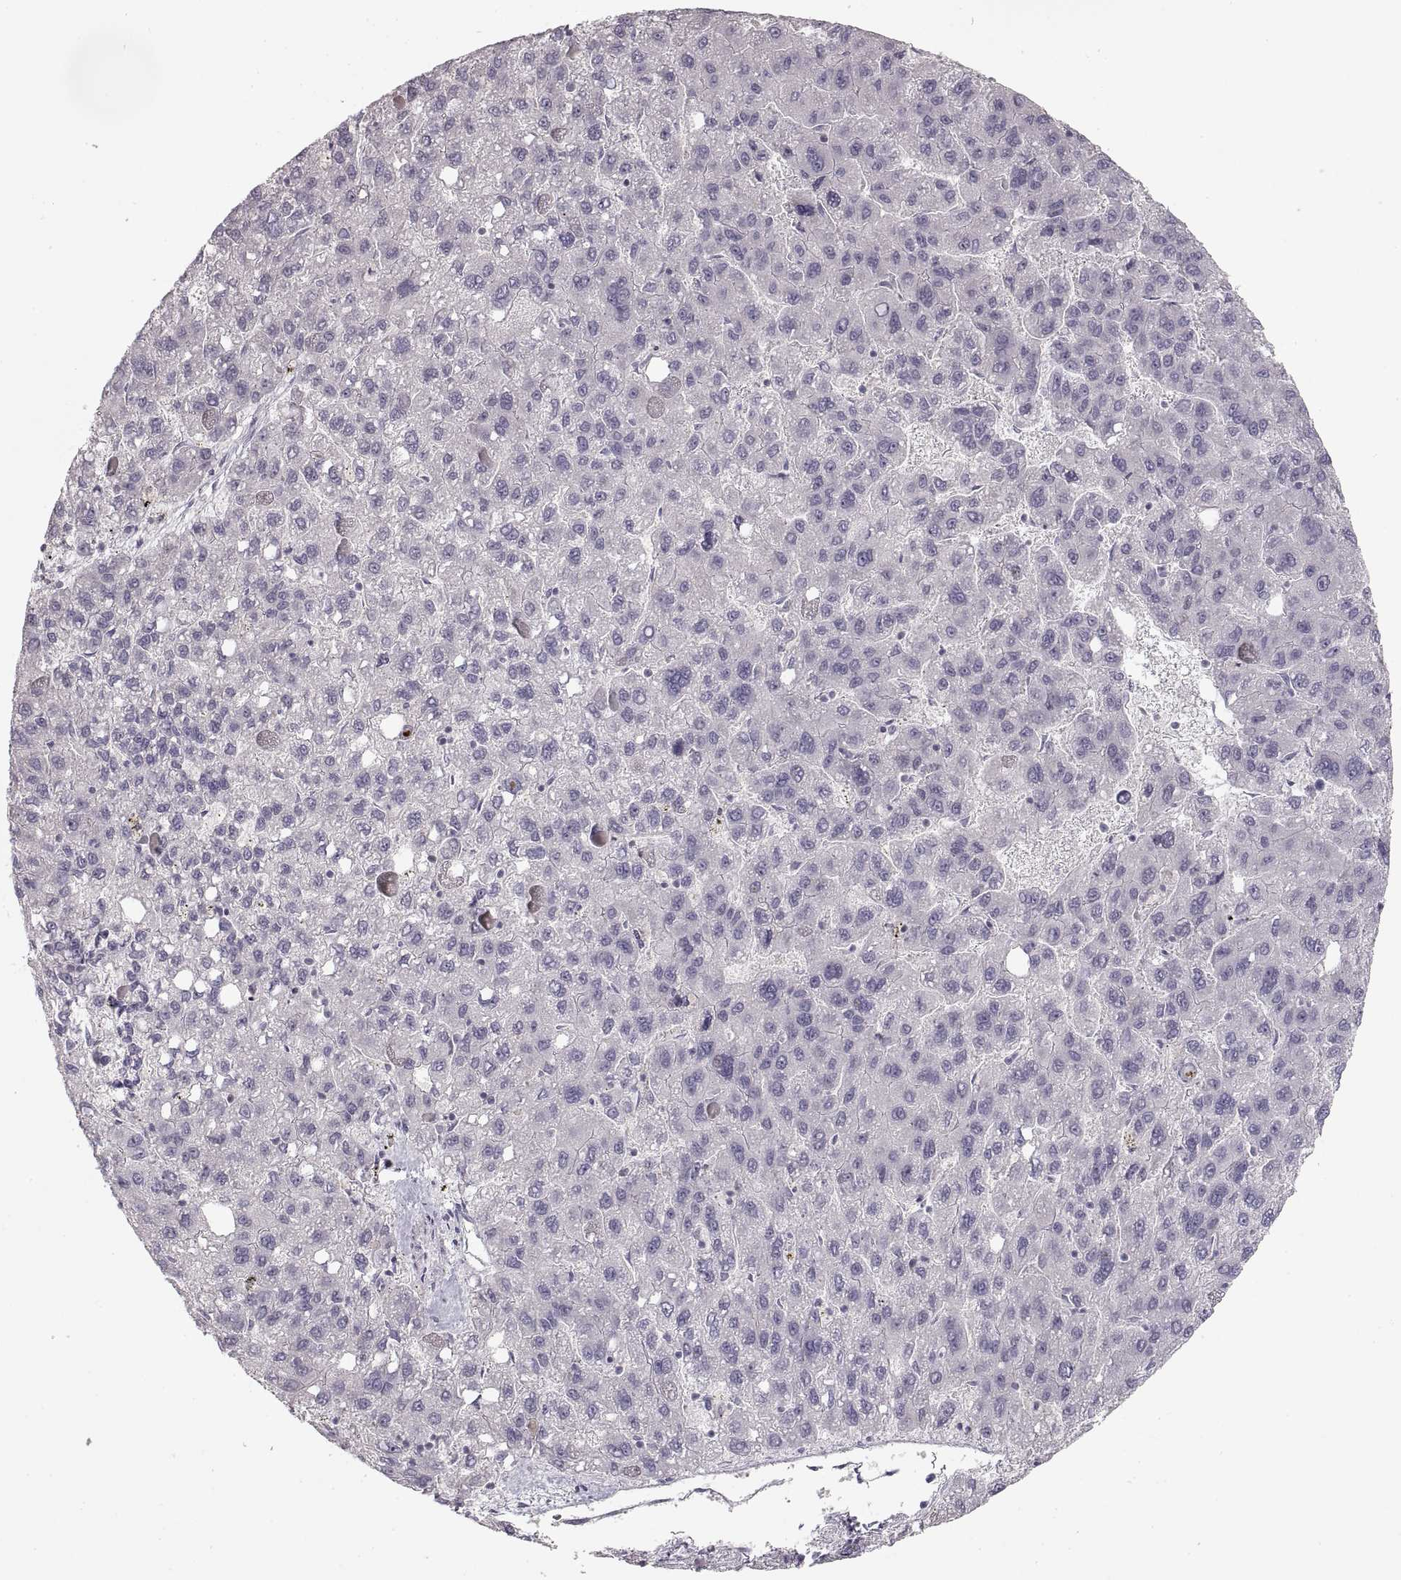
{"staining": {"intensity": "negative", "quantity": "none", "location": "none"}, "tissue": "liver cancer", "cell_type": "Tumor cells", "image_type": "cancer", "snomed": [{"axis": "morphology", "description": "Carcinoma, Hepatocellular, NOS"}, {"axis": "topography", "description": "Liver"}], "caption": "IHC of hepatocellular carcinoma (liver) reveals no expression in tumor cells.", "gene": "PCSK2", "patient": {"sex": "female", "age": 82}}